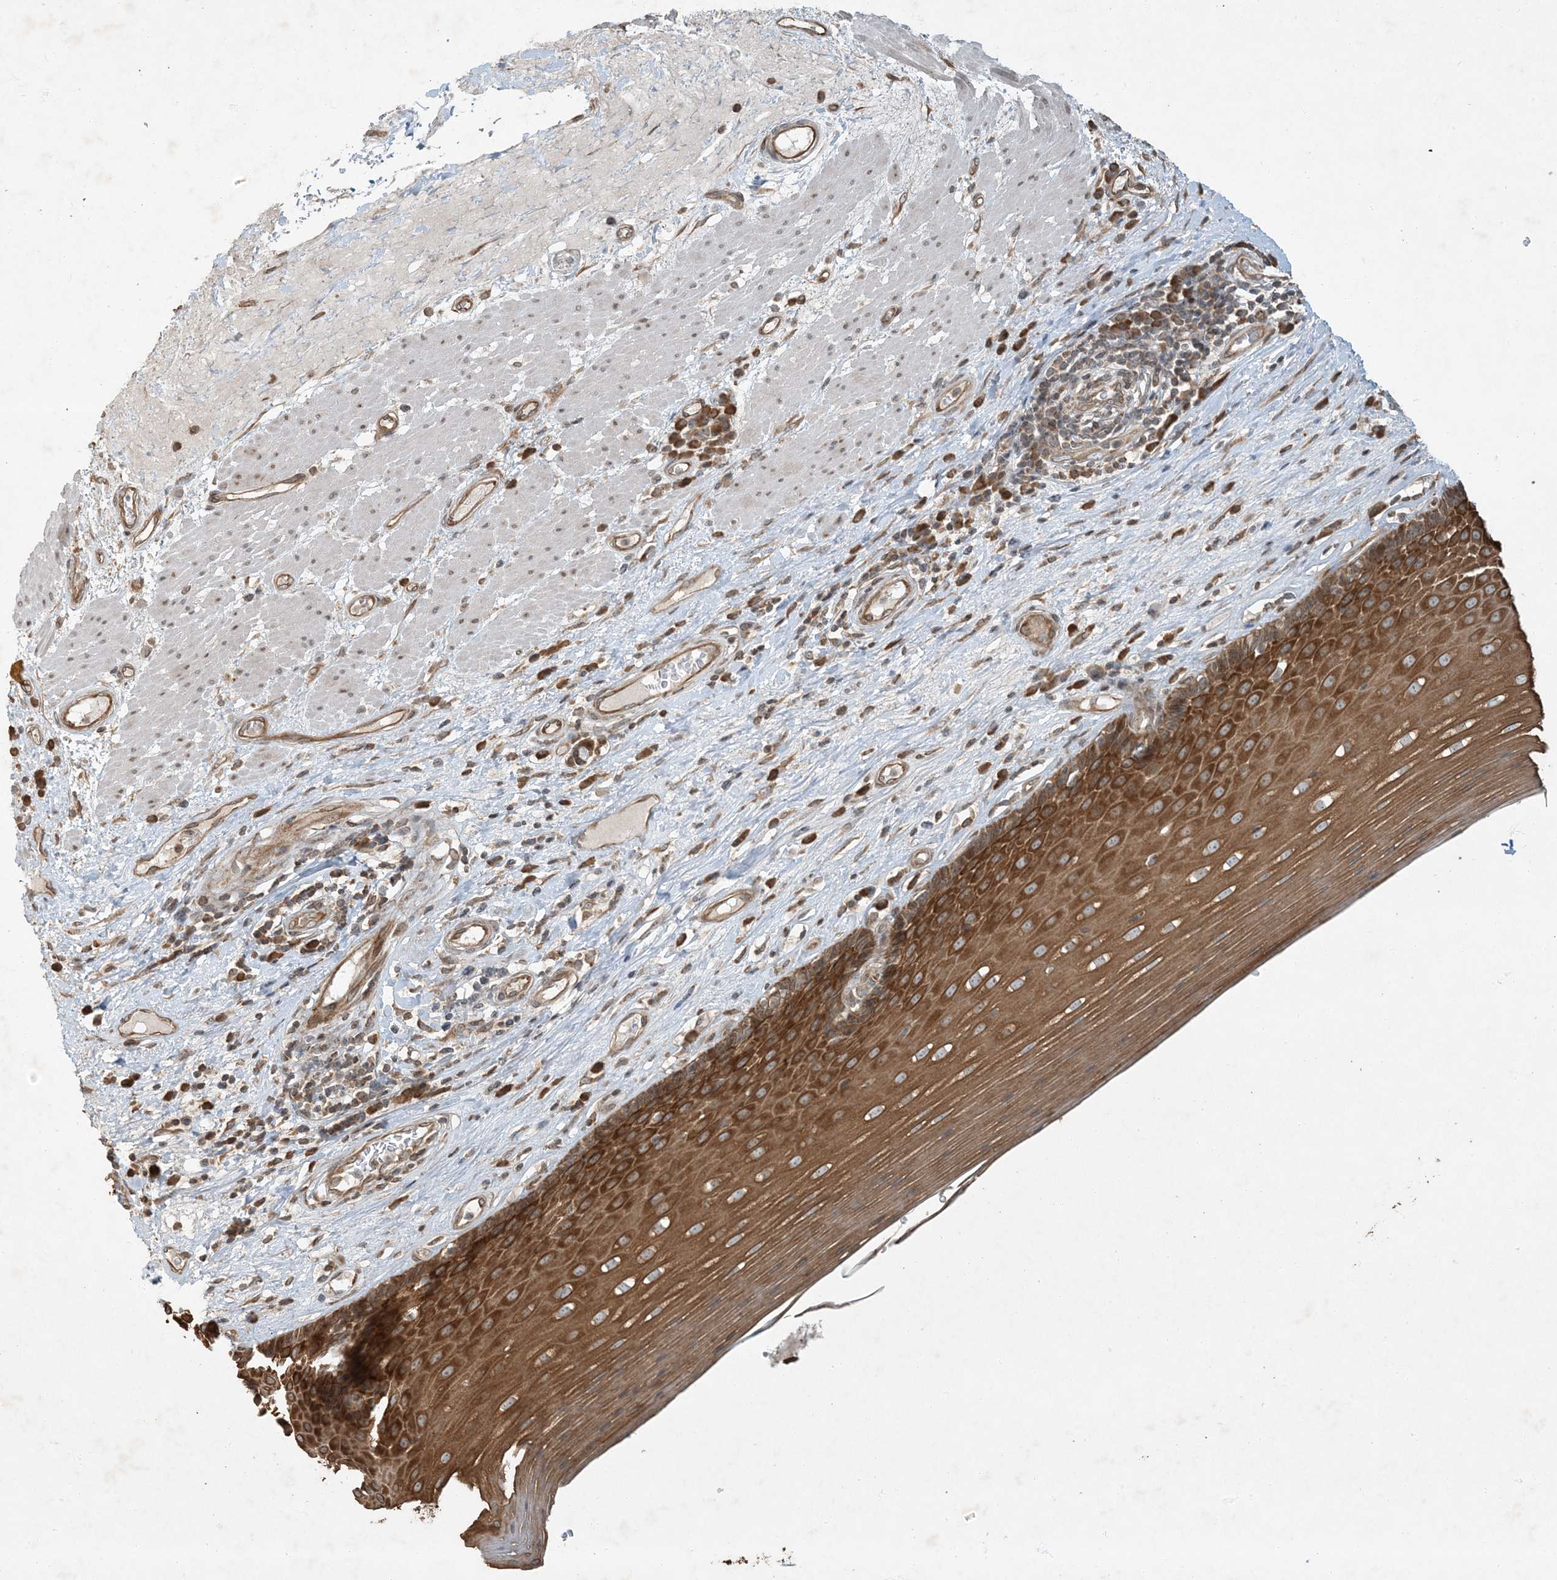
{"staining": {"intensity": "moderate", "quantity": ">75%", "location": "cytoplasmic/membranous"}, "tissue": "esophagus", "cell_type": "Squamous epithelial cells", "image_type": "normal", "snomed": [{"axis": "morphology", "description": "Normal tissue, NOS"}, {"axis": "topography", "description": "Esophagus"}], "caption": "About >75% of squamous epithelial cells in unremarkable human esophagus display moderate cytoplasmic/membranous protein expression as visualized by brown immunohistochemical staining.", "gene": "COMMD8", "patient": {"sex": "male", "age": 62}}